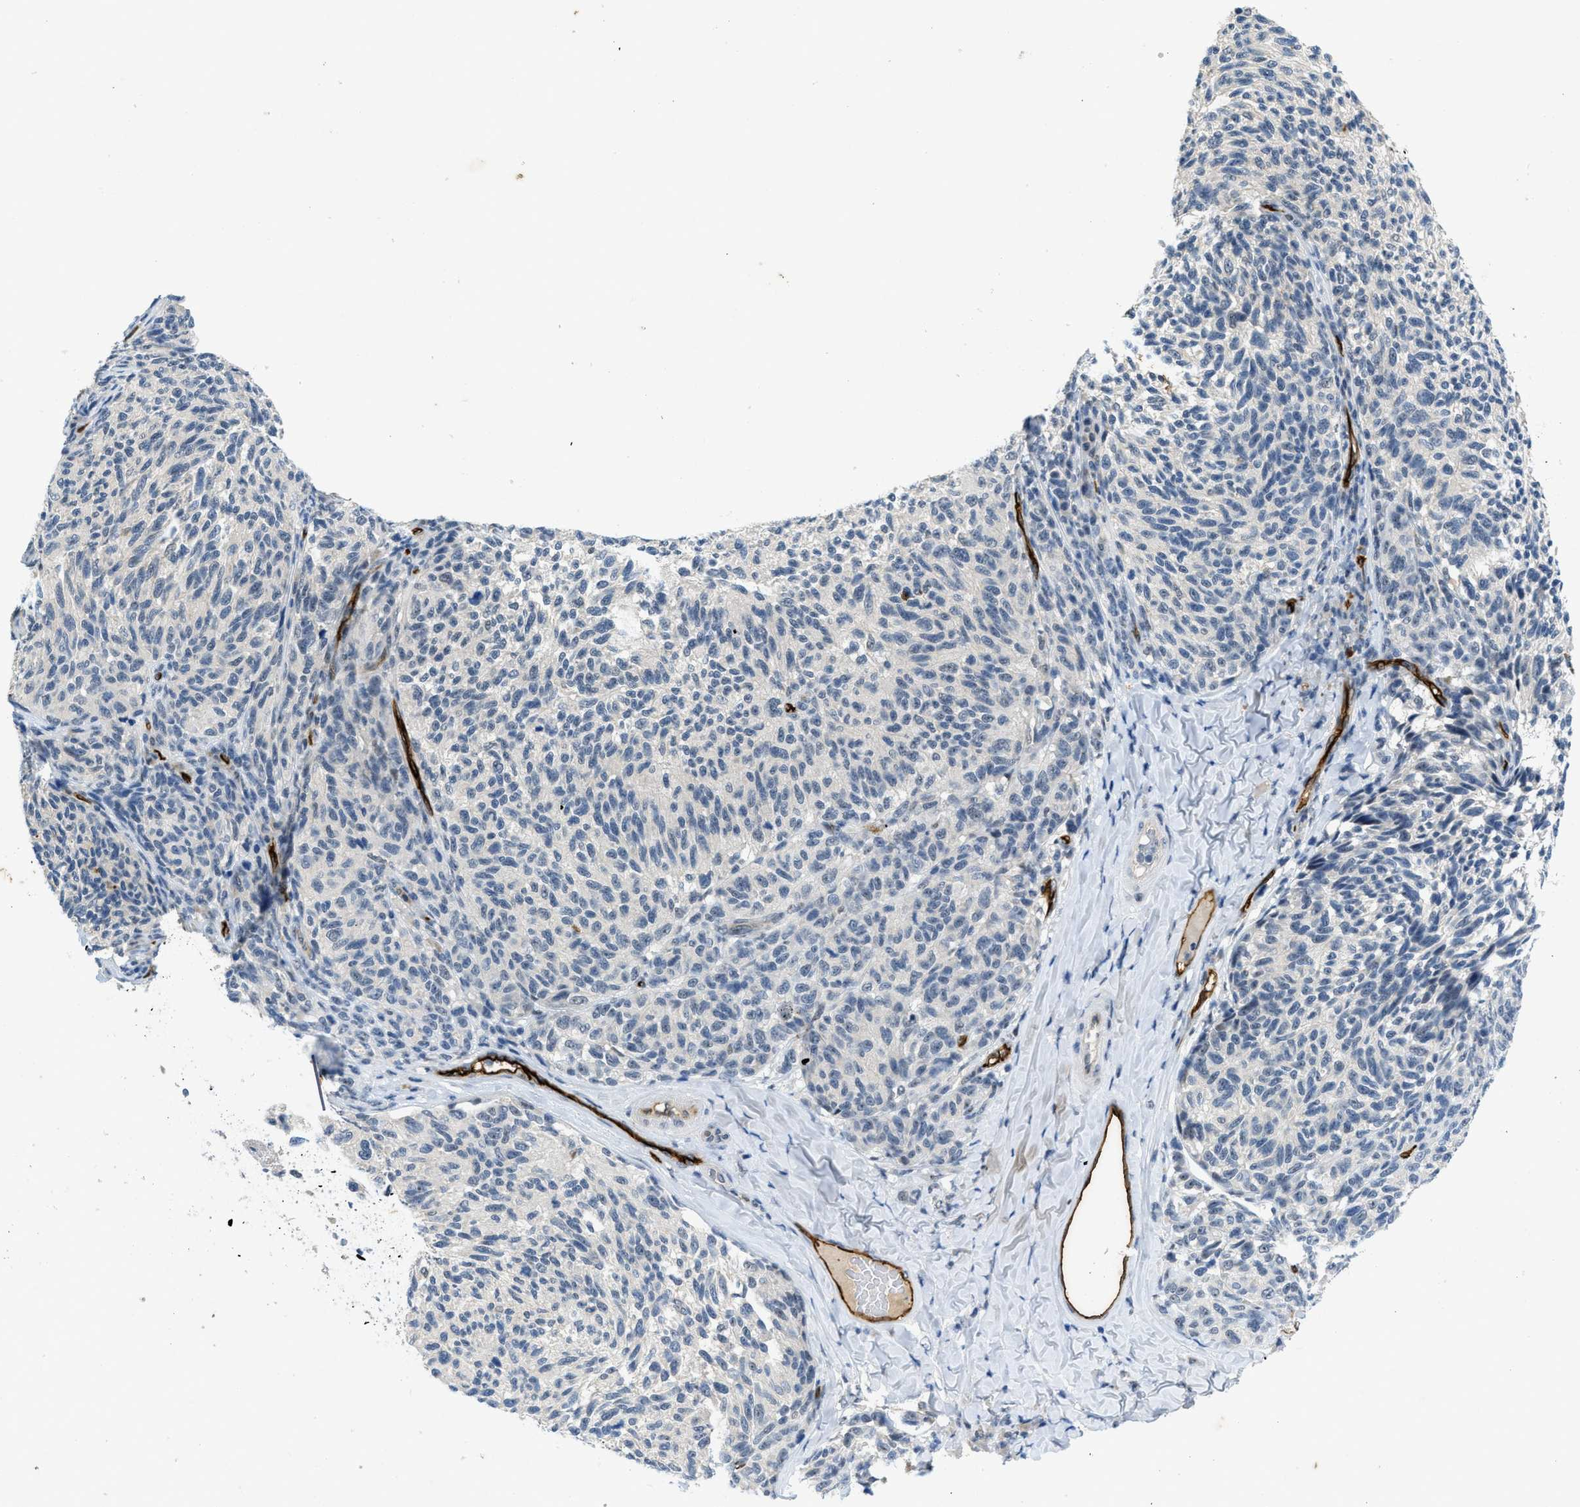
{"staining": {"intensity": "negative", "quantity": "none", "location": "none"}, "tissue": "melanoma", "cell_type": "Tumor cells", "image_type": "cancer", "snomed": [{"axis": "morphology", "description": "Malignant melanoma, NOS"}, {"axis": "topography", "description": "Skin"}], "caption": "DAB immunohistochemical staining of human malignant melanoma shows no significant staining in tumor cells.", "gene": "SLCO2A1", "patient": {"sex": "female", "age": 73}}